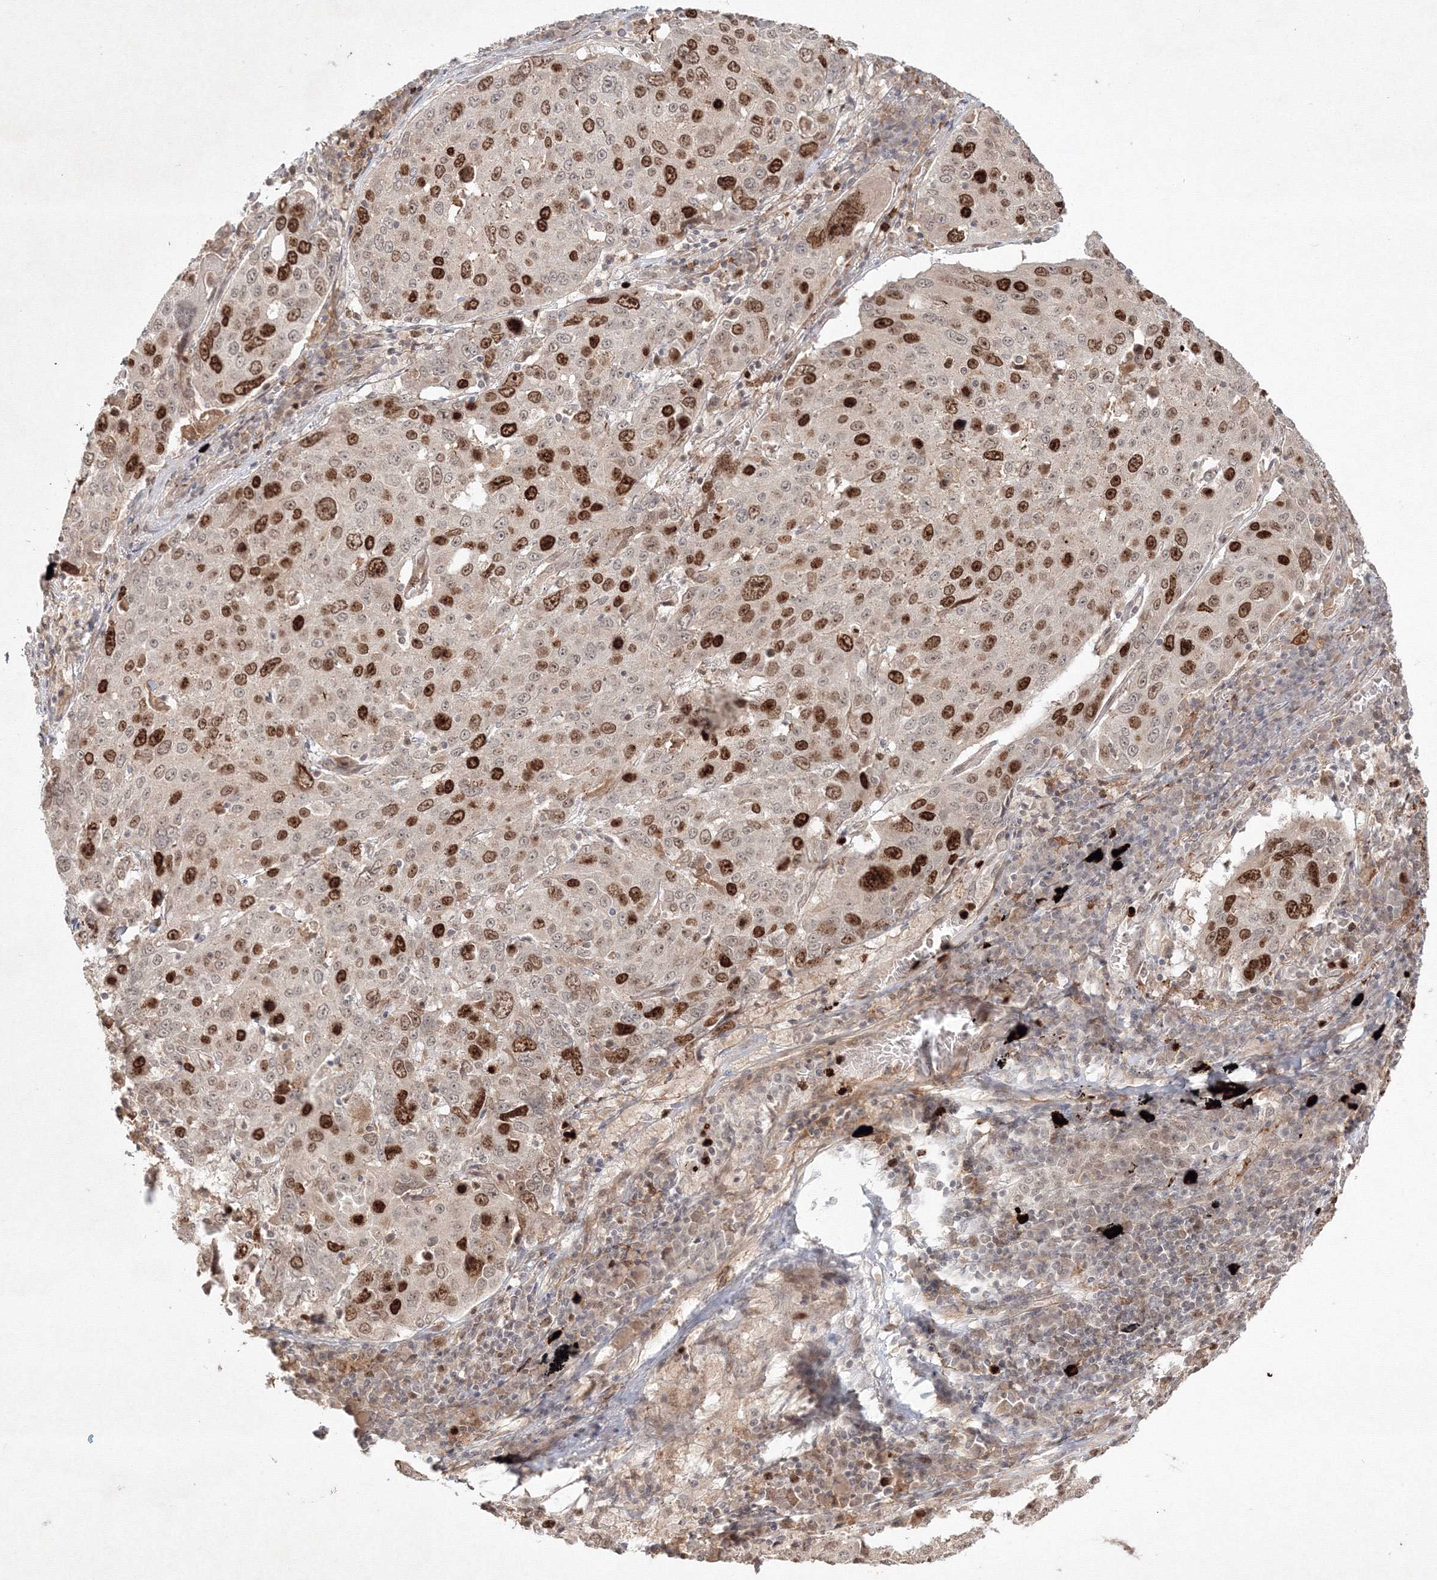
{"staining": {"intensity": "strong", "quantity": ">75%", "location": "nuclear"}, "tissue": "lung cancer", "cell_type": "Tumor cells", "image_type": "cancer", "snomed": [{"axis": "morphology", "description": "Squamous cell carcinoma, NOS"}, {"axis": "topography", "description": "Lung"}], "caption": "Lung squamous cell carcinoma stained with a brown dye exhibits strong nuclear positive expression in approximately >75% of tumor cells.", "gene": "KIF20A", "patient": {"sex": "male", "age": 65}}